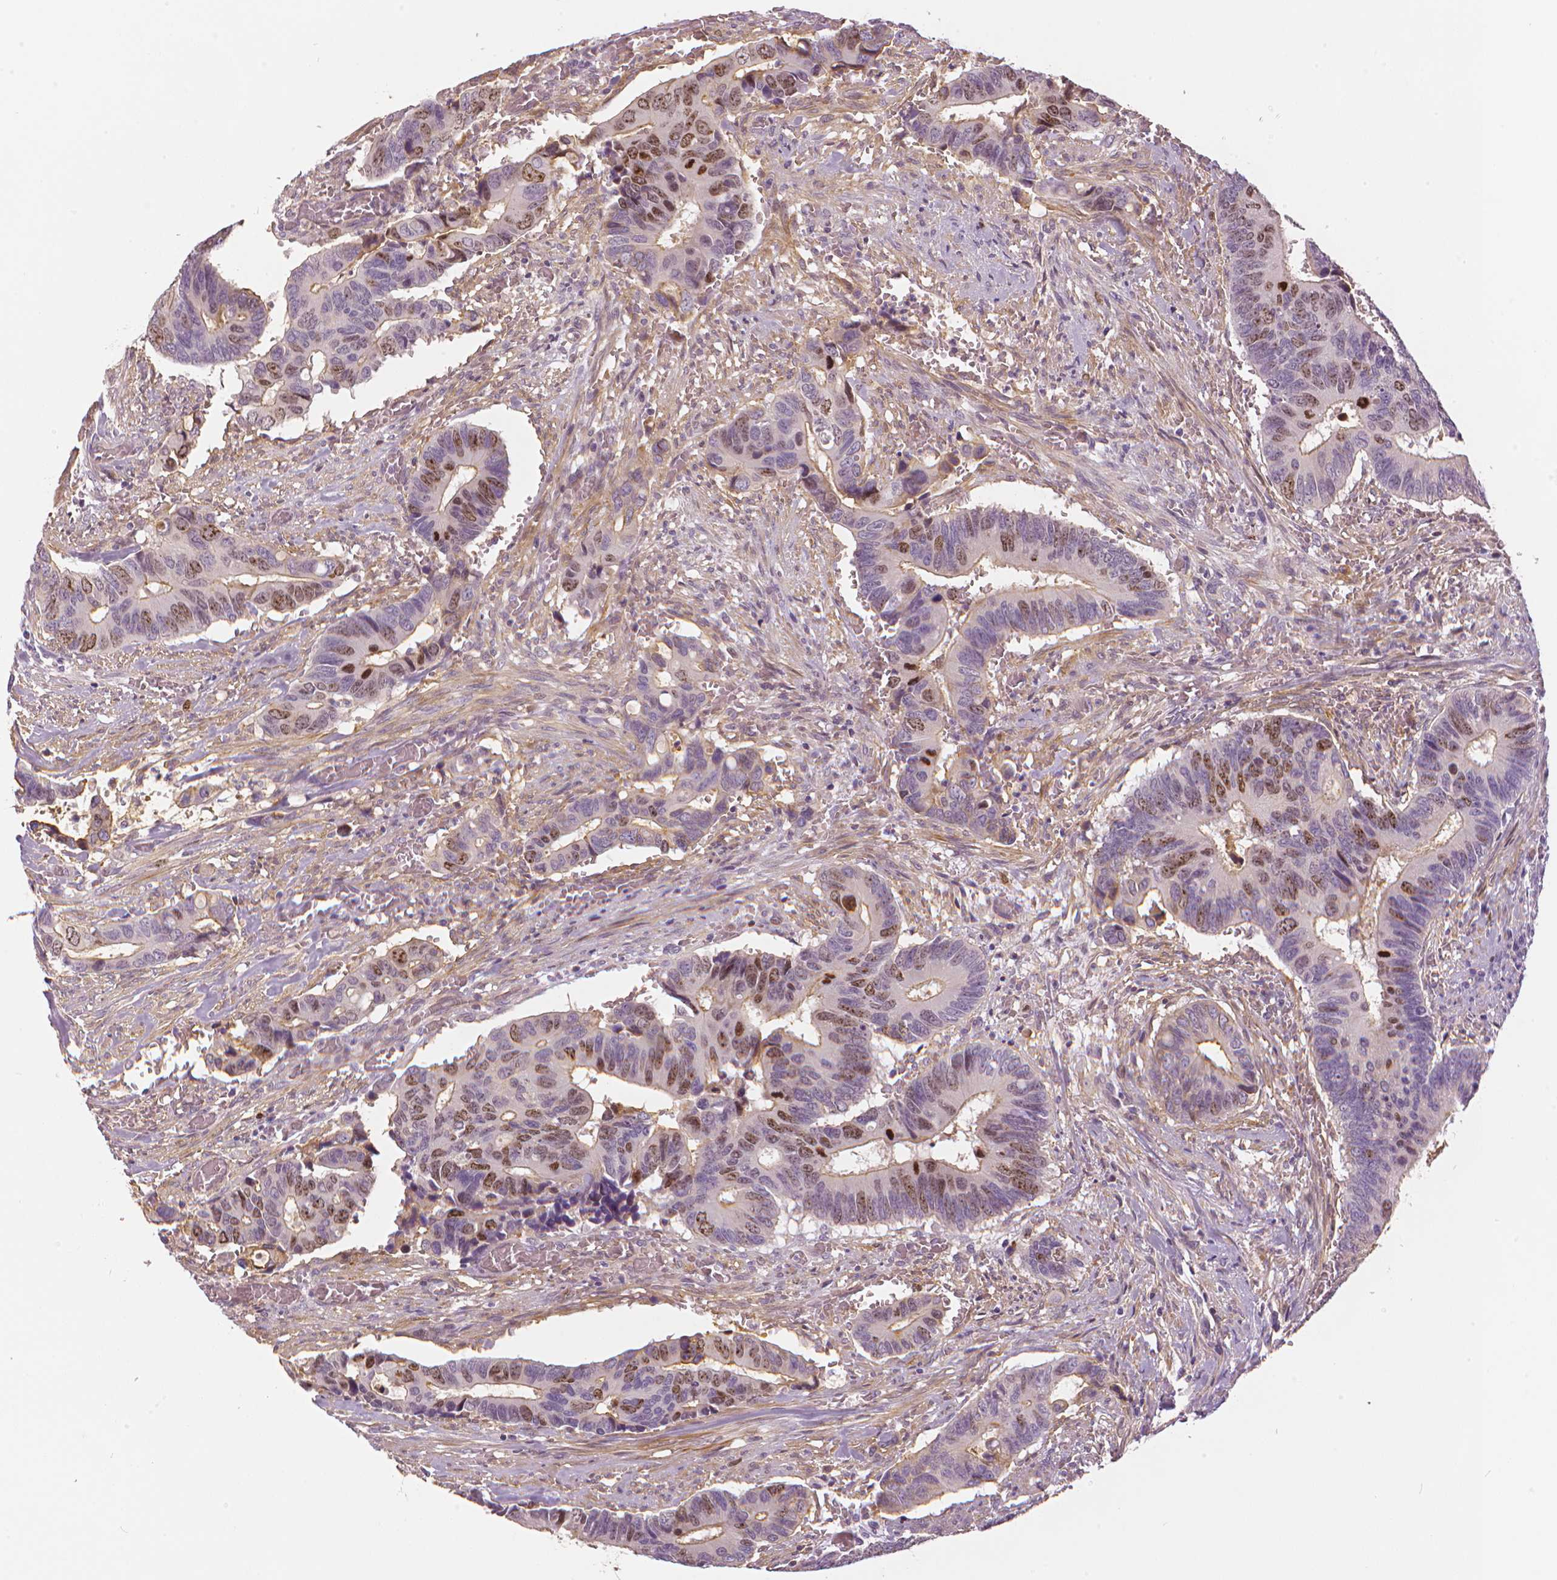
{"staining": {"intensity": "moderate", "quantity": "25%-75%", "location": "nuclear"}, "tissue": "colorectal cancer", "cell_type": "Tumor cells", "image_type": "cancer", "snomed": [{"axis": "morphology", "description": "Adenocarcinoma, NOS"}, {"axis": "topography", "description": "Colon"}], "caption": "Immunohistochemistry (IHC) of human colorectal cancer (adenocarcinoma) demonstrates medium levels of moderate nuclear staining in about 25%-75% of tumor cells.", "gene": "MKI67", "patient": {"sex": "male", "age": 49}}